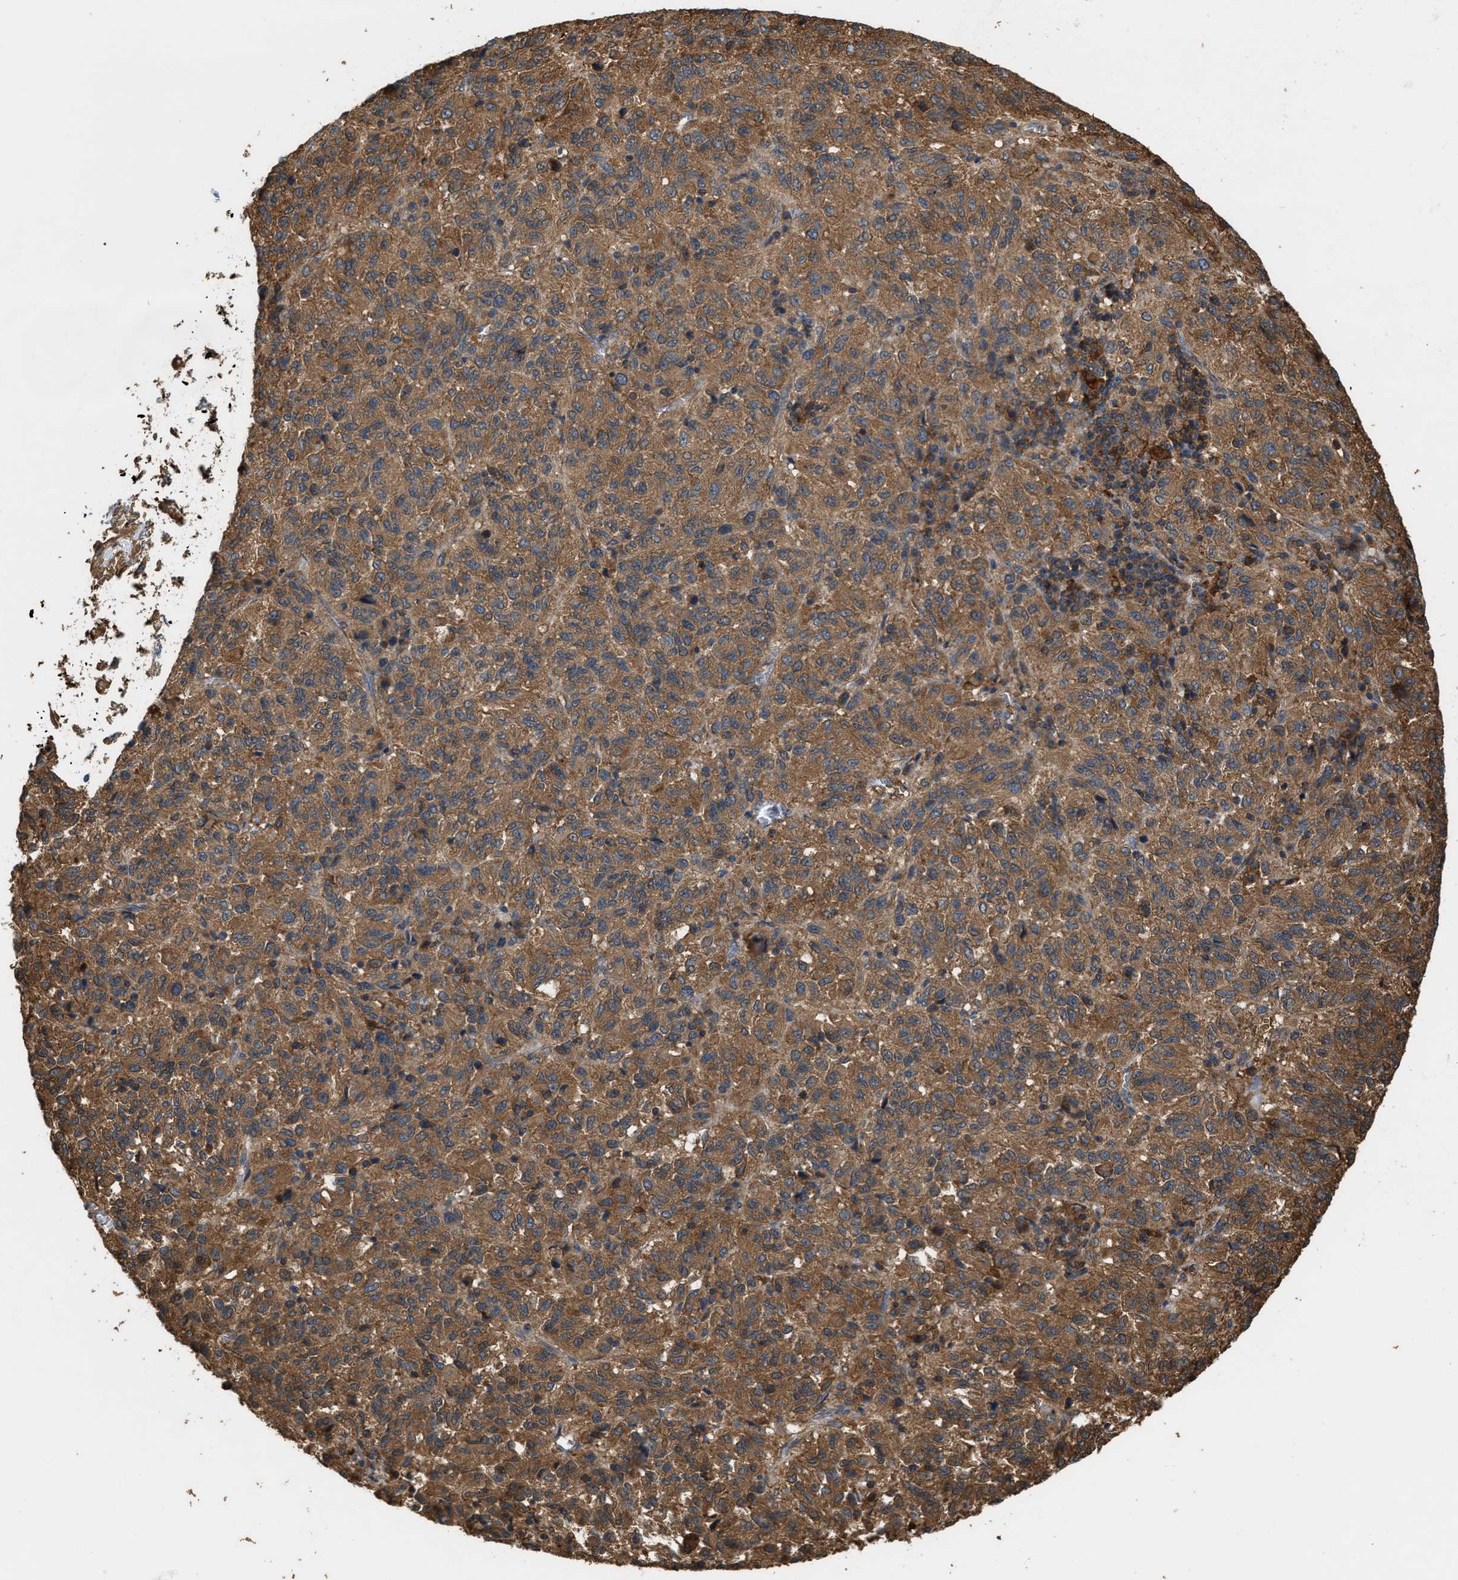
{"staining": {"intensity": "strong", "quantity": ">75%", "location": "cytoplasmic/membranous"}, "tissue": "melanoma", "cell_type": "Tumor cells", "image_type": "cancer", "snomed": [{"axis": "morphology", "description": "Malignant melanoma, Metastatic site"}, {"axis": "topography", "description": "Lung"}], "caption": "Tumor cells demonstrate high levels of strong cytoplasmic/membranous positivity in about >75% of cells in melanoma.", "gene": "ATIC", "patient": {"sex": "male", "age": 64}}